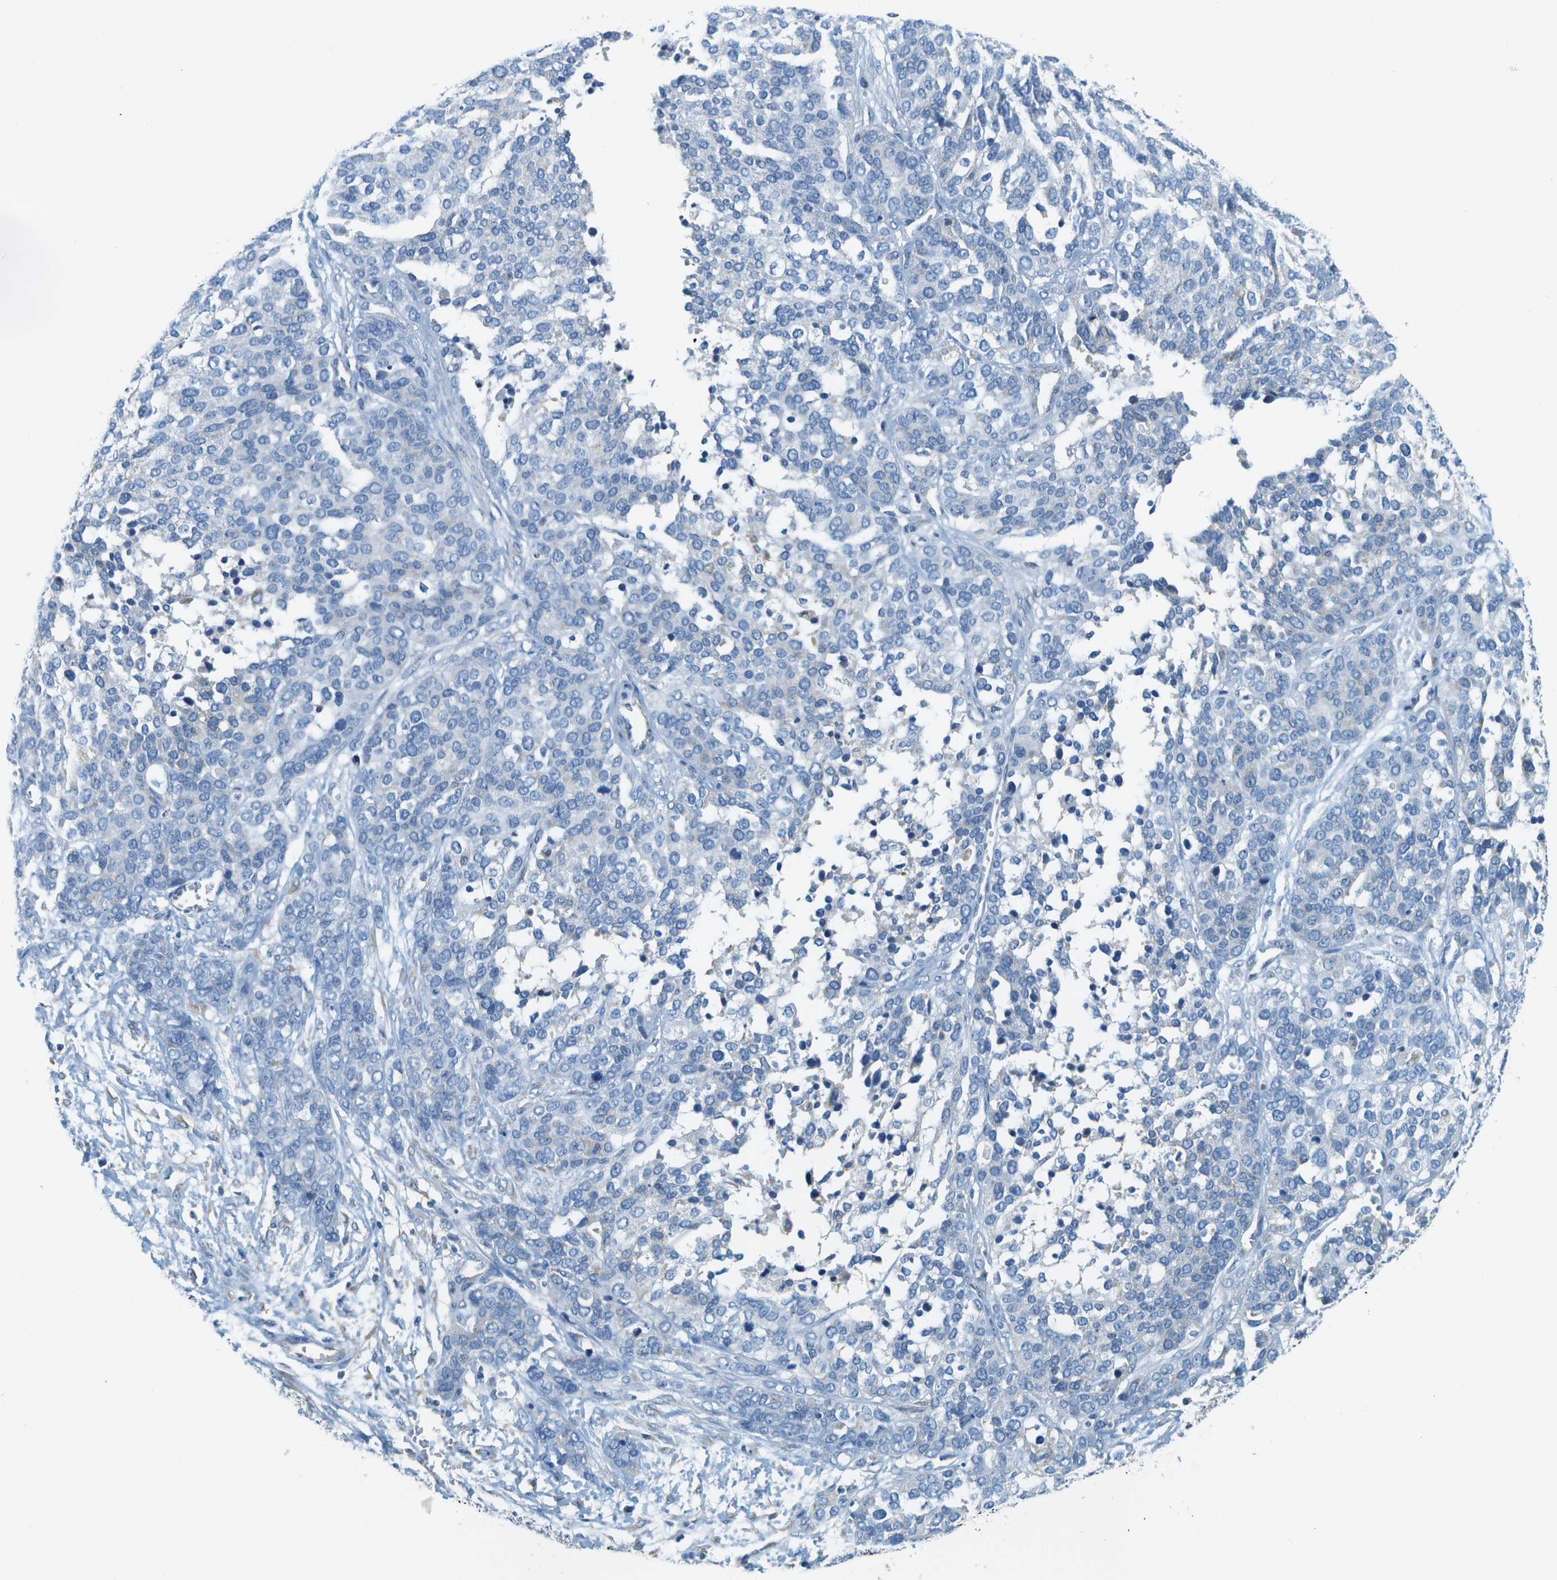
{"staining": {"intensity": "negative", "quantity": "none", "location": "none"}, "tissue": "ovarian cancer", "cell_type": "Tumor cells", "image_type": "cancer", "snomed": [{"axis": "morphology", "description": "Cystadenocarcinoma, serous, NOS"}, {"axis": "topography", "description": "Ovary"}], "caption": "Immunohistochemistry (IHC) histopathology image of neoplastic tissue: serous cystadenocarcinoma (ovarian) stained with DAB (3,3'-diaminobenzidine) shows no significant protein positivity in tumor cells.", "gene": "PTGIS", "patient": {"sex": "female", "age": 44}}